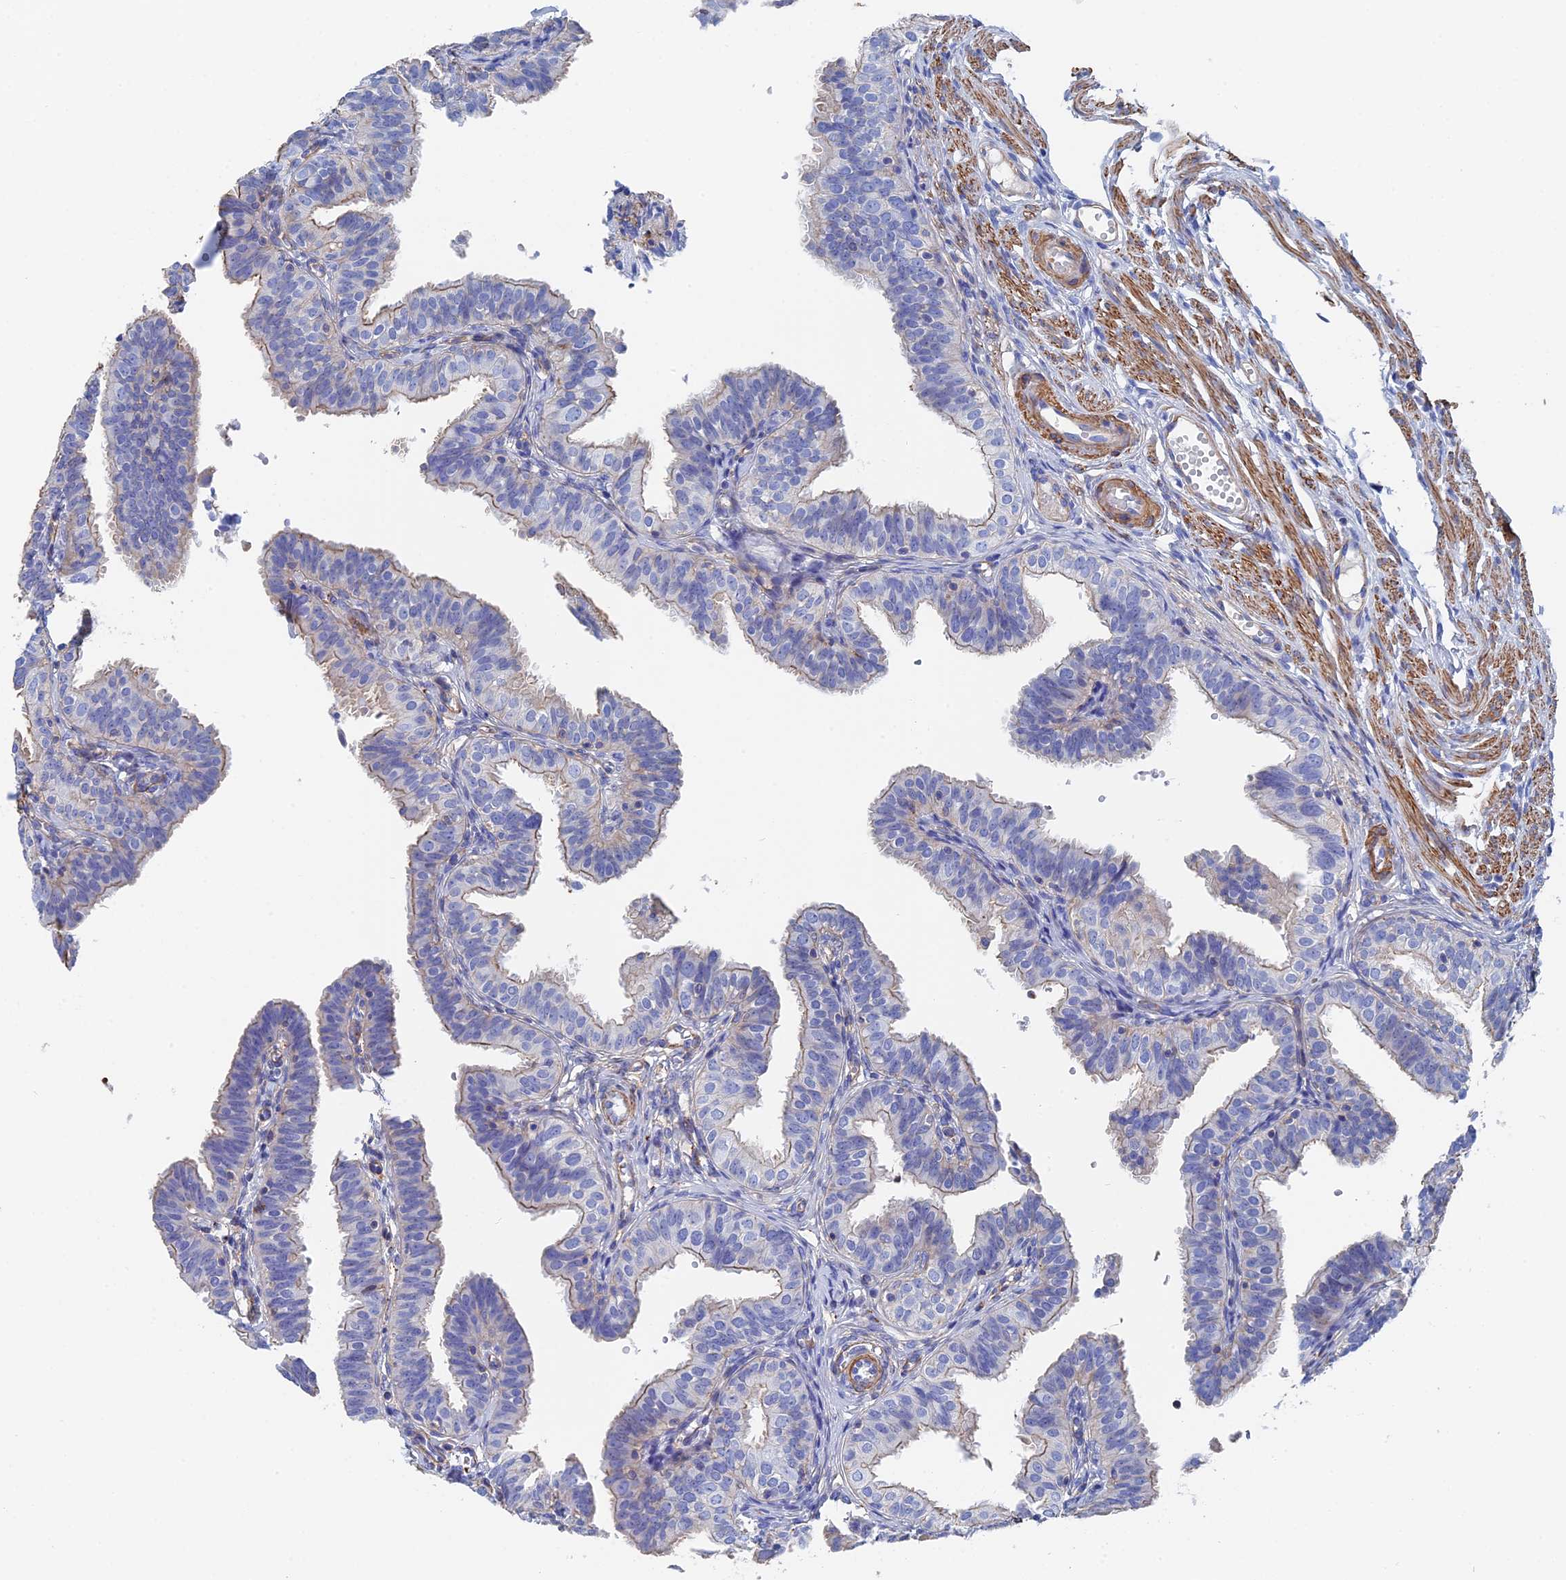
{"staining": {"intensity": "negative", "quantity": "none", "location": "none"}, "tissue": "fallopian tube", "cell_type": "Glandular cells", "image_type": "normal", "snomed": [{"axis": "morphology", "description": "Normal tissue, NOS"}, {"axis": "topography", "description": "Fallopian tube"}], "caption": "This is an IHC micrograph of benign fallopian tube. There is no staining in glandular cells.", "gene": "STRA6", "patient": {"sex": "female", "age": 35}}